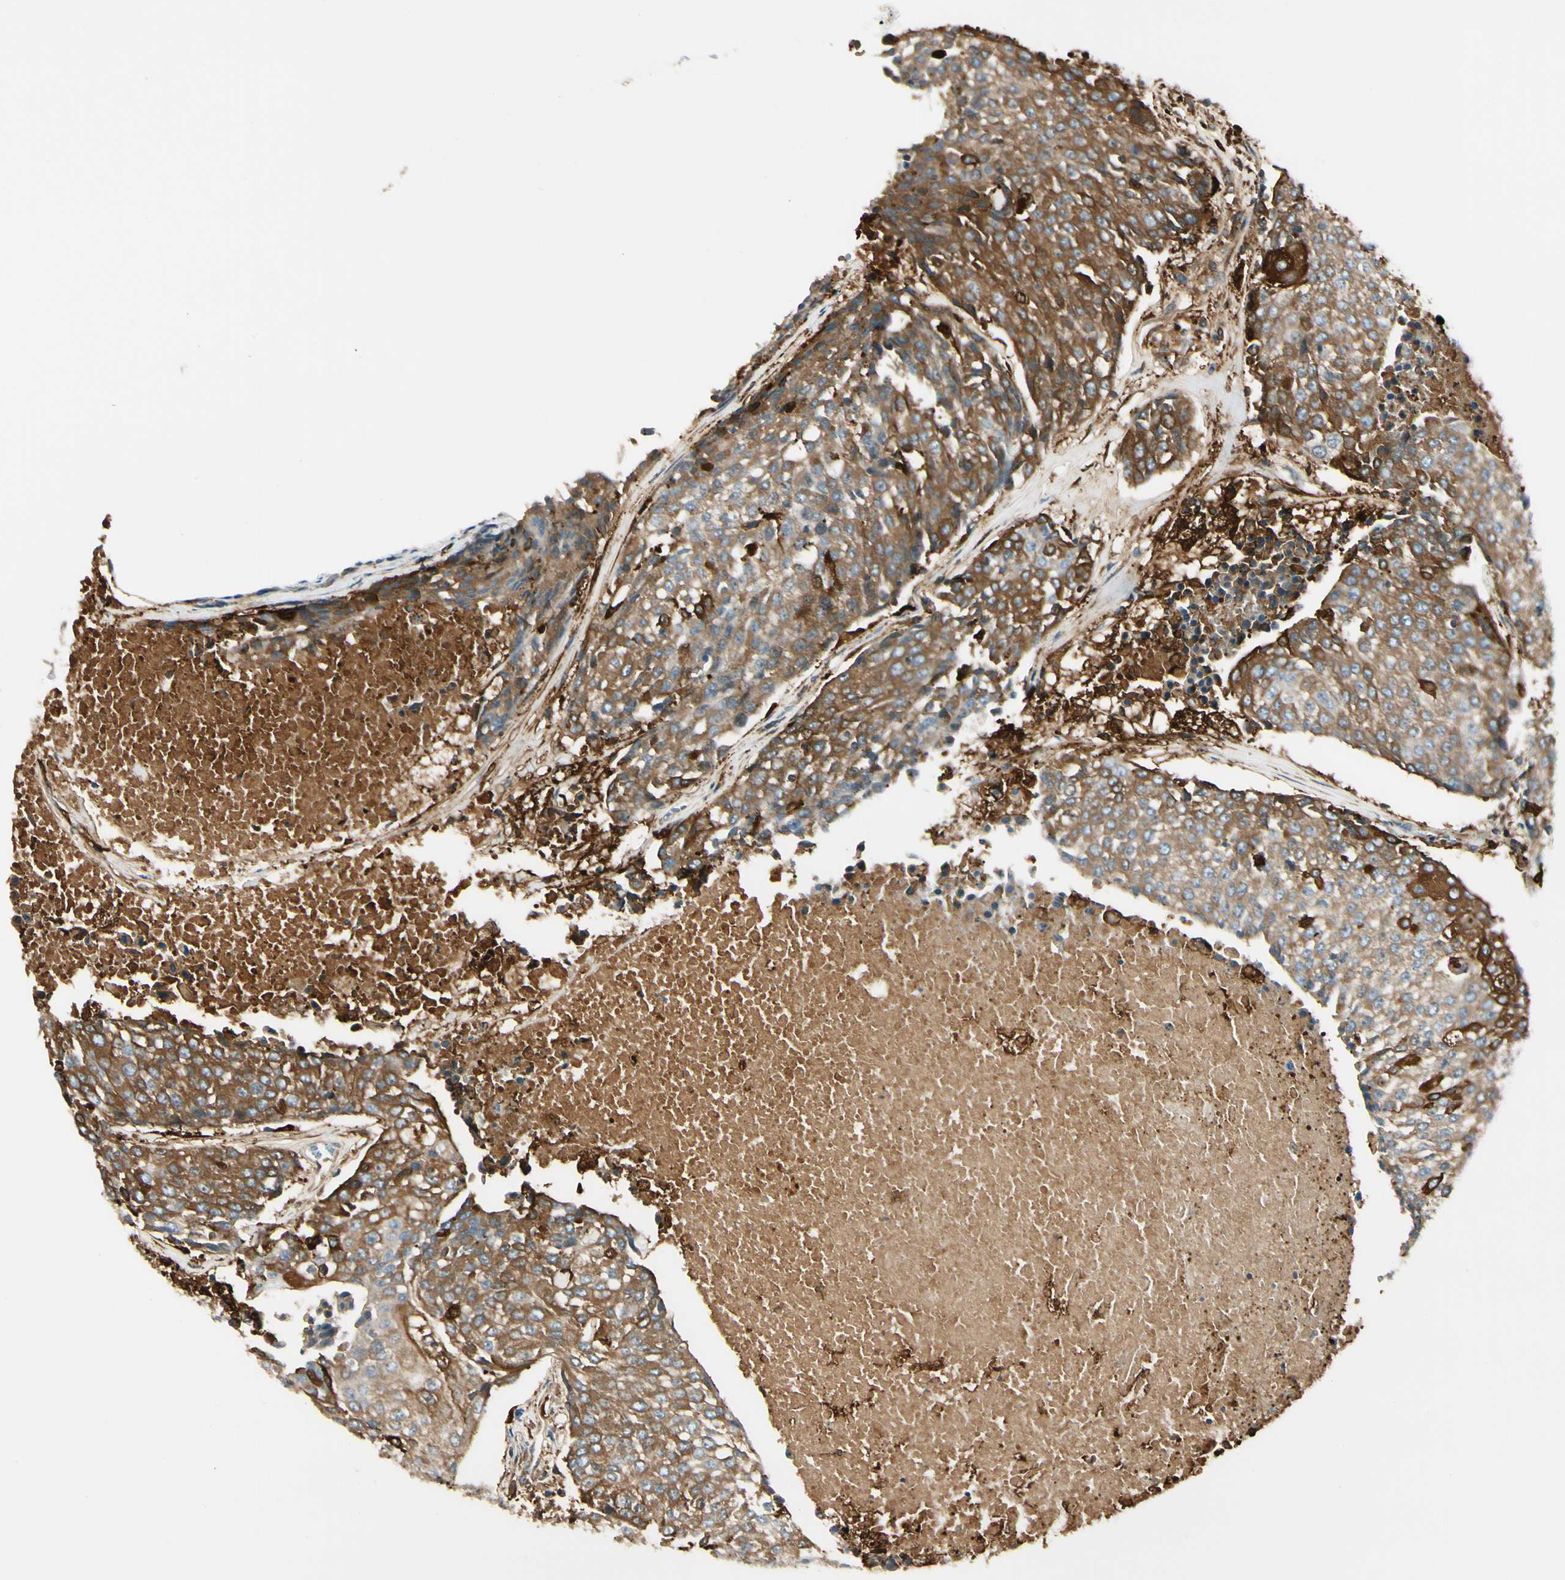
{"staining": {"intensity": "strong", "quantity": "25%-75%", "location": "cytoplasmic/membranous"}, "tissue": "urothelial cancer", "cell_type": "Tumor cells", "image_type": "cancer", "snomed": [{"axis": "morphology", "description": "Urothelial carcinoma, High grade"}, {"axis": "topography", "description": "Urinary bladder"}], "caption": "Strong cytoplasmic/membranous positivity for a protein is identified in approximately 25%-75% of tumor cells of urothelial cancer using immunohistochemistry (IHC).", "gene": "FTH1", "patient": {"sex": "female", "age": 85}}